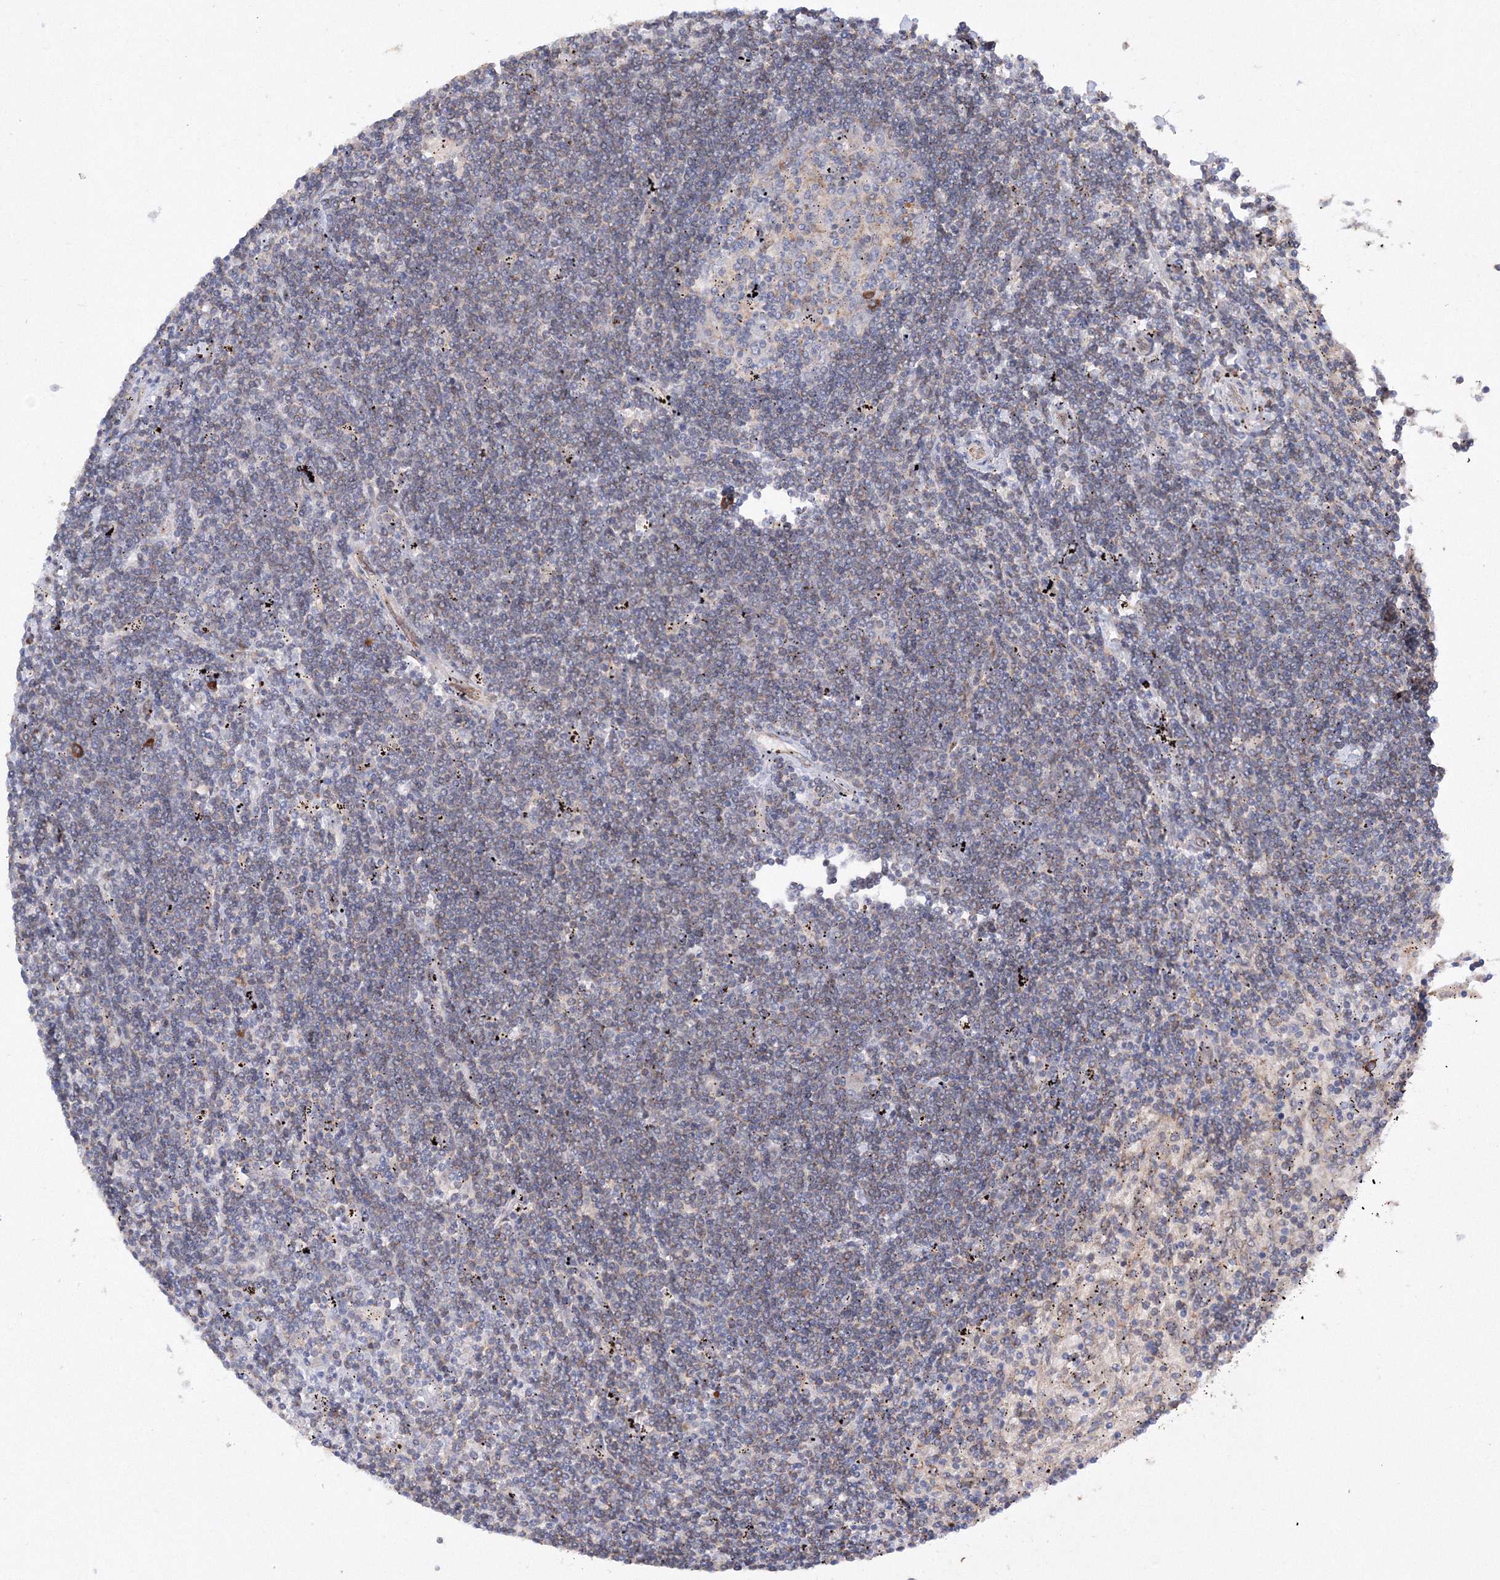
{"staining": {"intensity": "negative", "quantity": "none", "location": "none"}, "tissue": "lymphoma", "cell_type": "Tumor cells", "image_type": "cancer", "snomed": [{"axis": "morphology", "description": "Malignant lymphoma, non-Hodgkin's type, Low grade"}, {"axis": "topography", "description": "Spleen"}], "caption": "Immunohistochemistry (IHC) of lymphoma shows no staining in tumor cells.", "gene": "DIS3L2", "patient": {"sex": "male", "age": 76}}